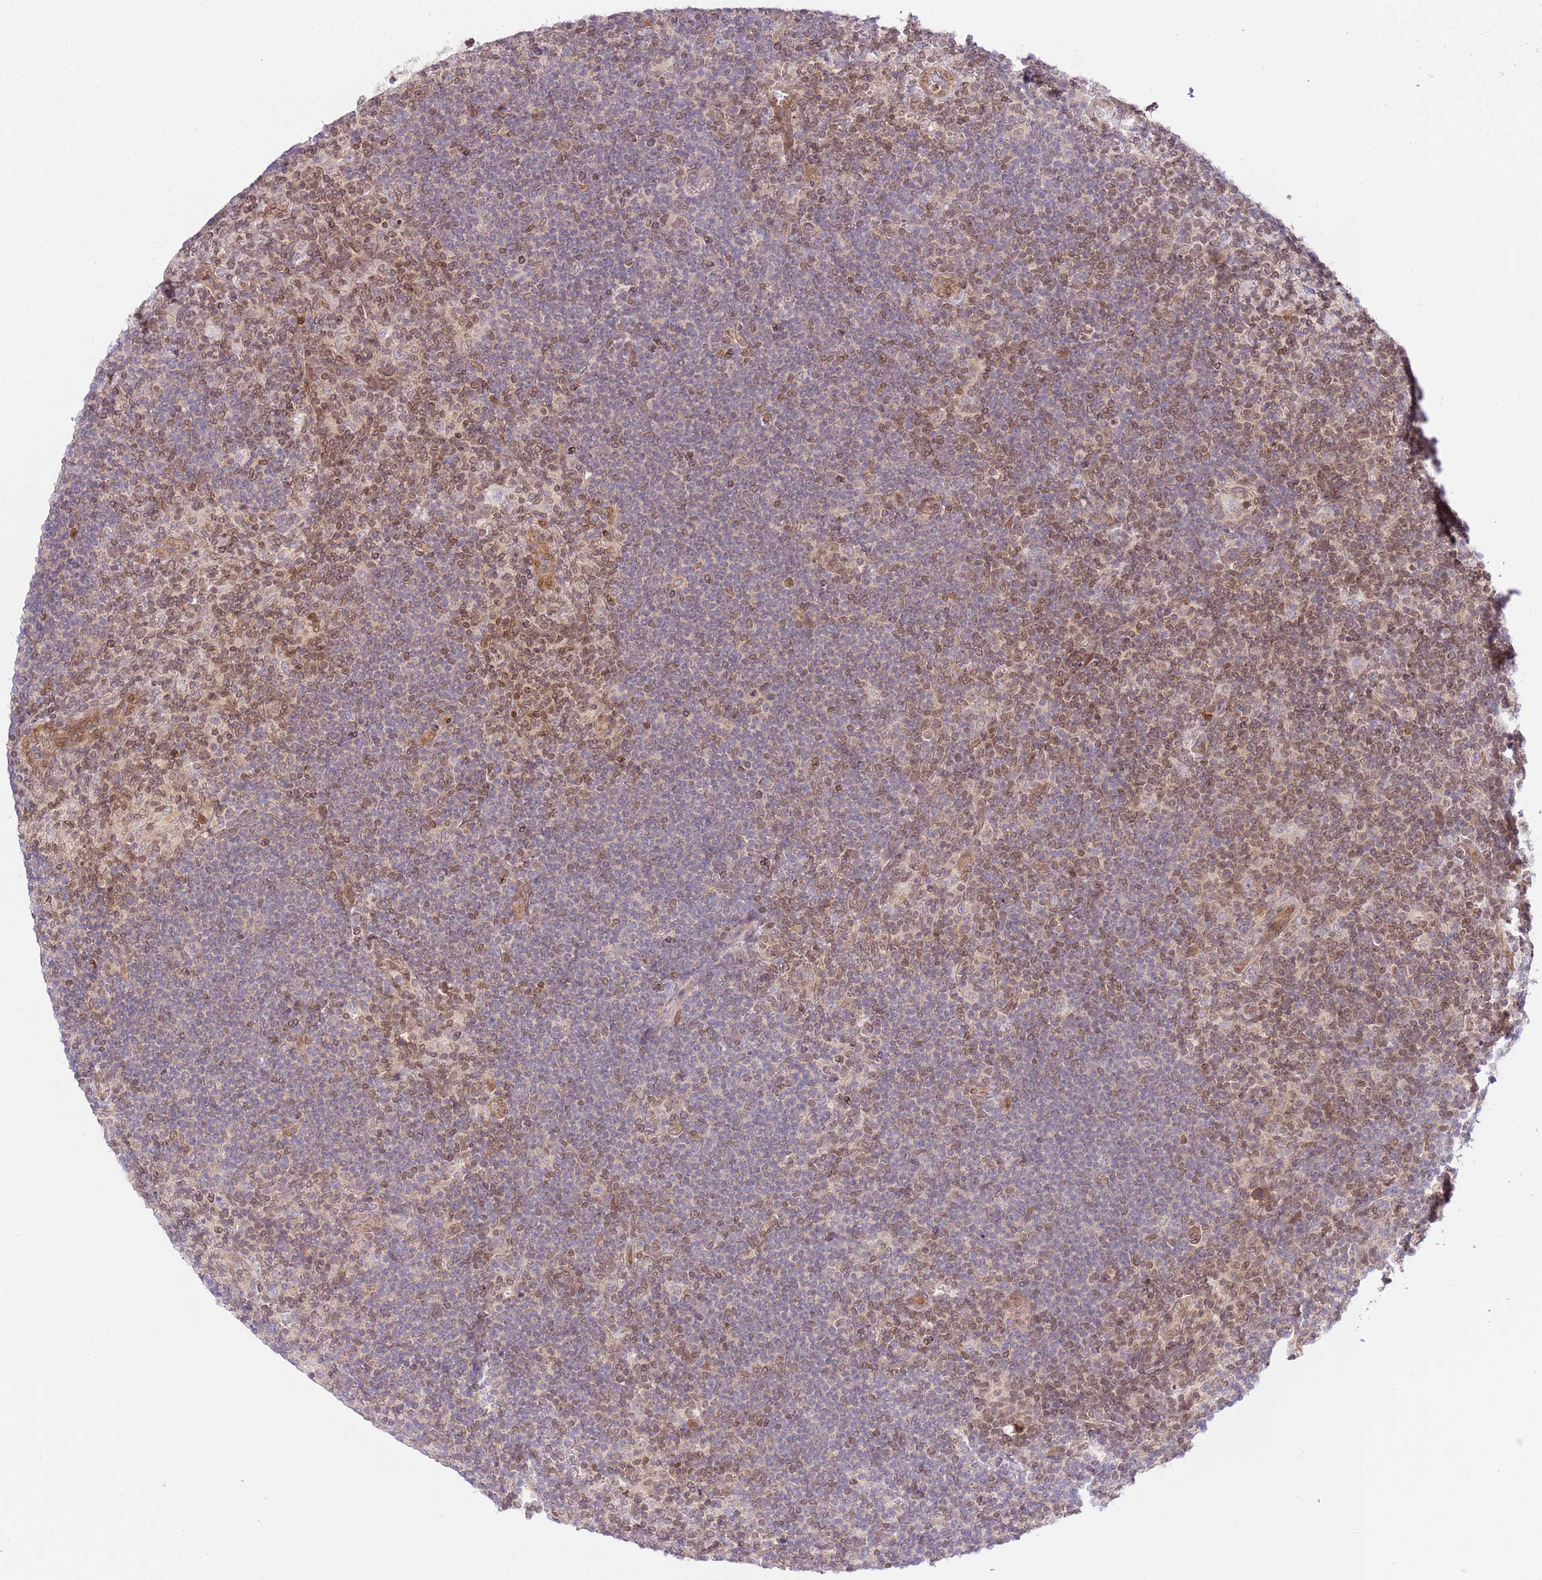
{"staining": {"intensity": "negative", "quantity": "none", "location": "none"}, "tissue": "lymphoma", "cell_type": "Tumor cells", "image_type": "cancer", "snomed": [{"axis": "morphology", "description": "Hodgkin's disease, NOS"}, {"axis": "topography", "description": "Lymph node"}], "caption": "Immunohistochemistry image of neoplastic tissue: Hodgkin's disease stained with DAB exhibits no significant protein positivity in tumor cells.", "gene": "TRIM37", "patient": {"sex": "female", "age": 57}}